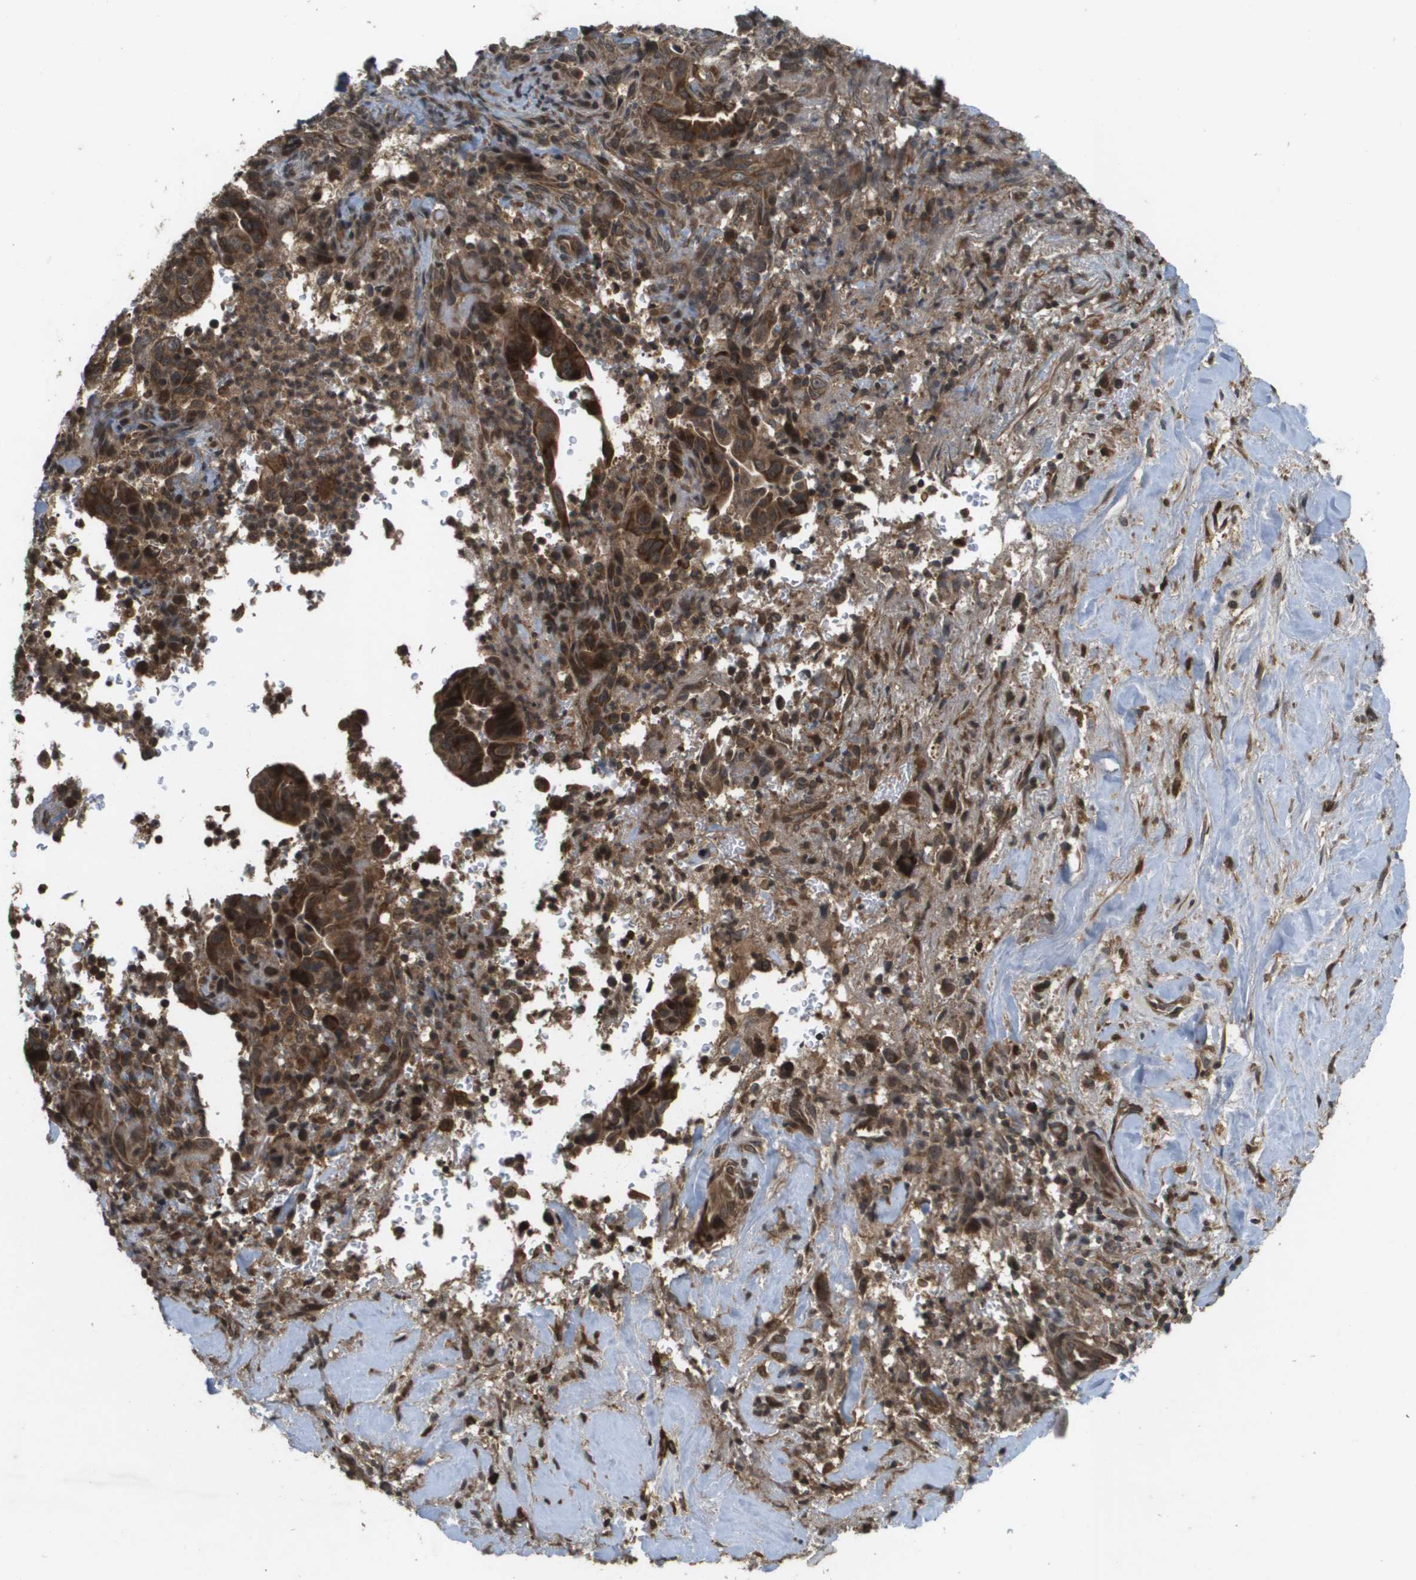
{"staining": {"intensity": "strong", "quantity": ">75%", "location": "cytoplasmic/membranous,nuclear"}, "tissue": "liver cancer", "cell_type": "Tumor cells", "image_type": "cancer", "snomed": [{"axis": "morphology", "description": "Cholangiocarcinoma"}, {"axis": "topography", "description": "Liver"}], "caption": "Human cholangiocarcinoma (liver) stained for a protein (brown) displays strong cytoplasmic/membranous and nuclear positive staining in approximately >75% of tumor cells.", "gene": "KIF11", "patient": {"sex": "female", "age": 67}}